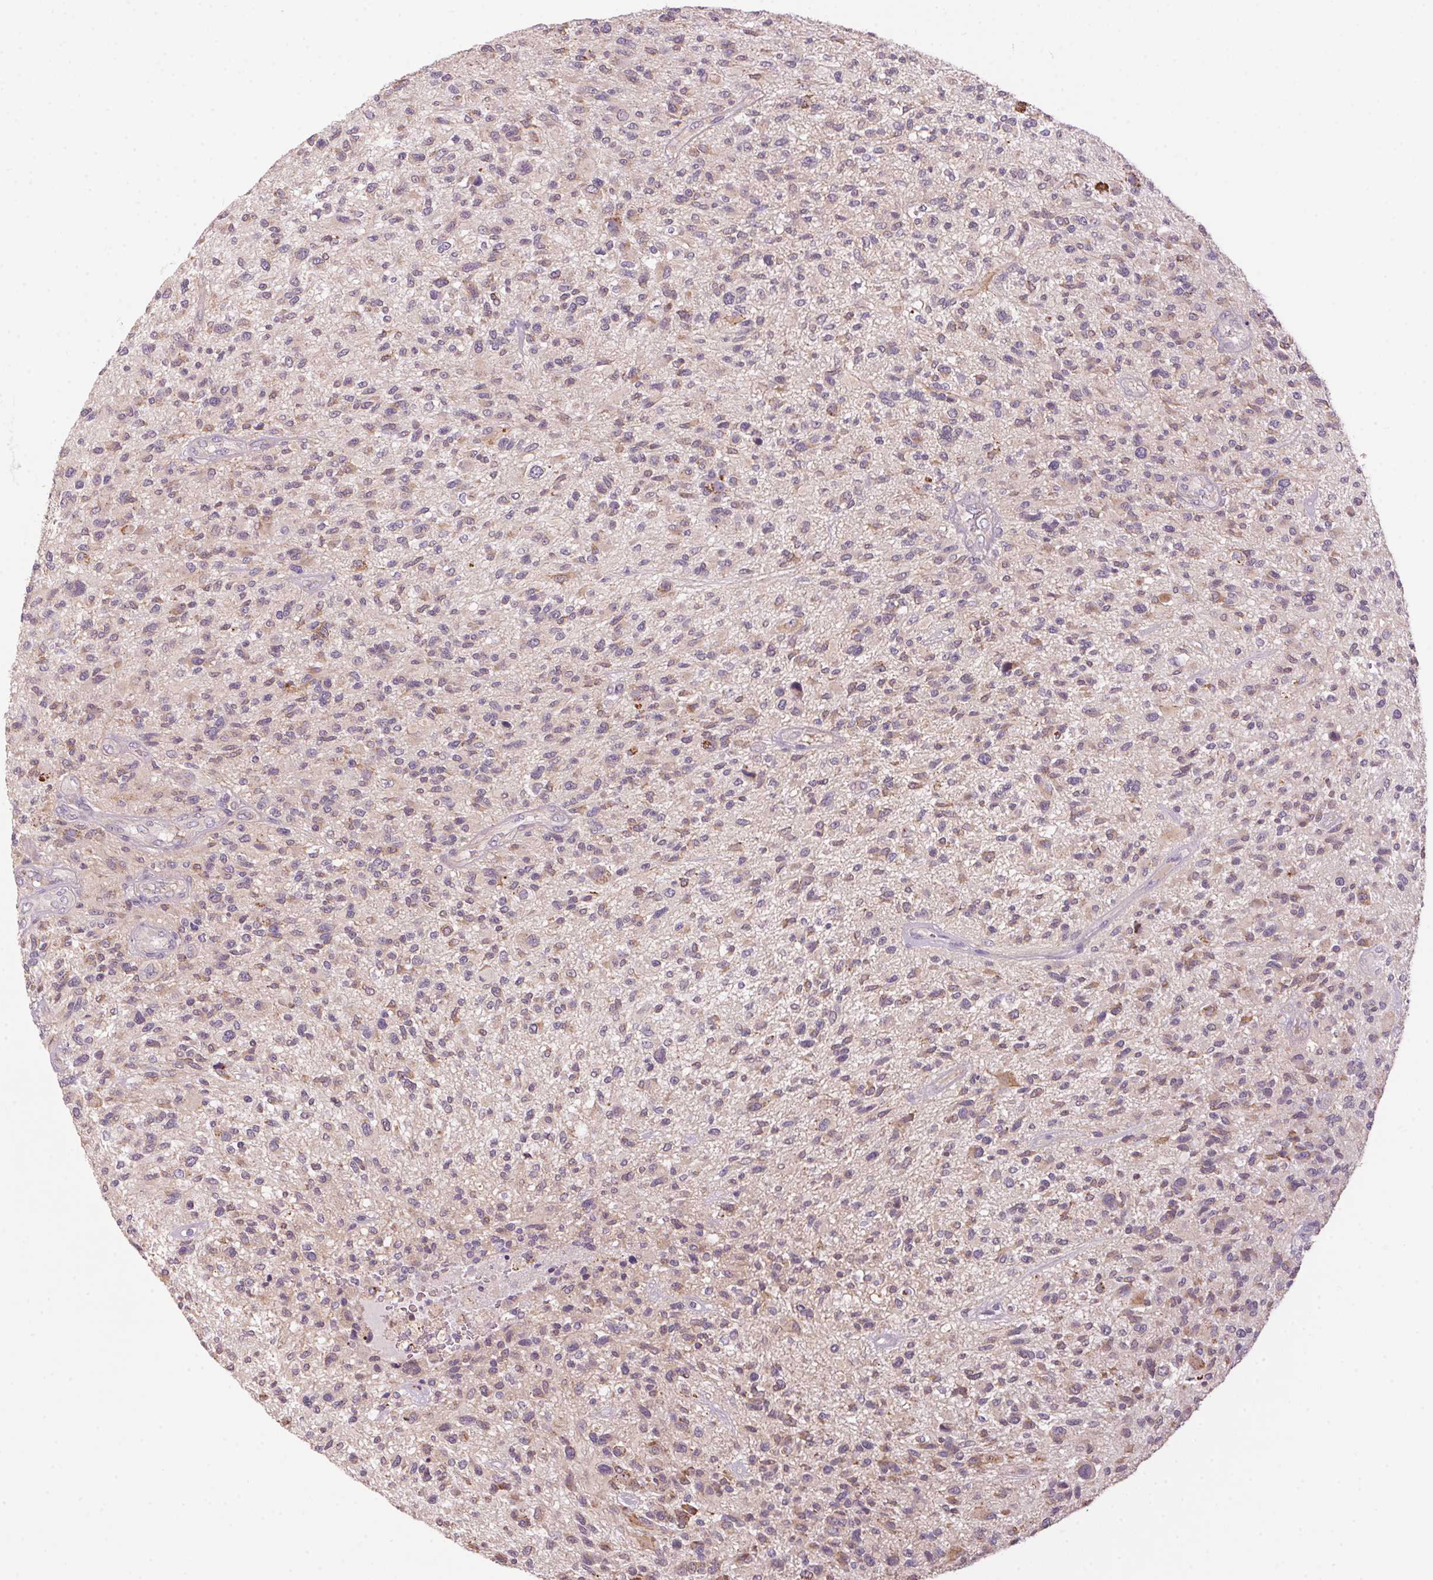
{"staining": {"intensity": "weak", "quantity": "25%-75%", "location": "cytoplasmic/membranous"}, "tissue": "glioma", "cell_type": "Tumor cells", "image_type": "cancer", "snomed": [{"axis": "morphology", "description": "Glioma, malignant, High grade"}, {"axis": "topography", "description": "Brain"}], "caption": "Glioma stained with IHC displays weak cytoplasmic/membranous staining in about 25%-75% of tumor cells.", "gene": "ADH5", "patient": {"sex": "male", "age": 47}}